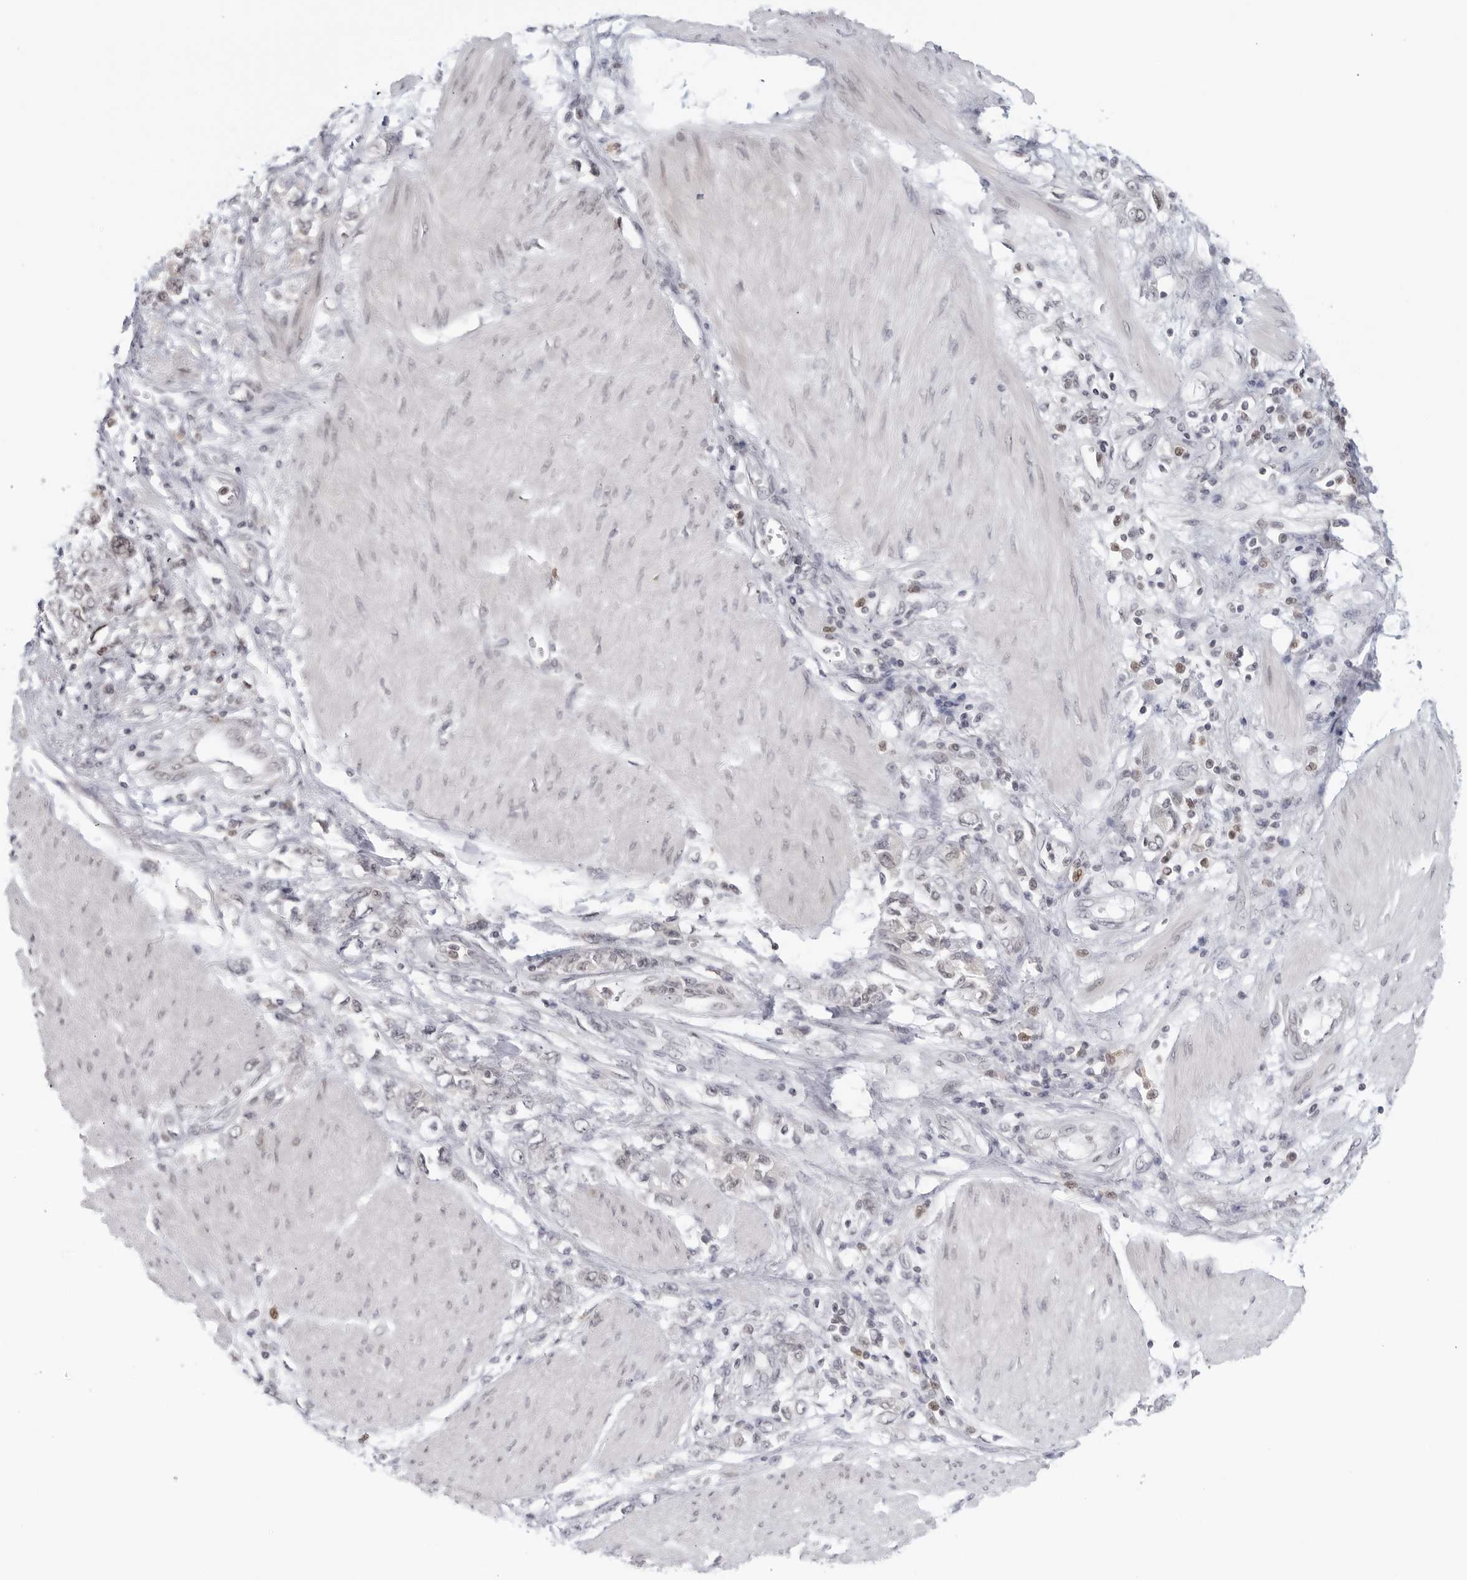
{"staining": {"intensity": "negative", "quantity": "none", "location": "none"}, "tissue": "stomach cancer", "cell_type": "Tumor cells", "image_type": "cancer", "snomed": [{"axis": "morphology", "description": "Adenocarcinoma, NOS"}, {"axis": "topography", "description": "Stomach"}], "caption": "Image shows no significant protein staining in tumor cells of adenocarcinoma (stomach).", "gene": "RAB11FIP3", "patient": {"sex": "female", "age": 76}}